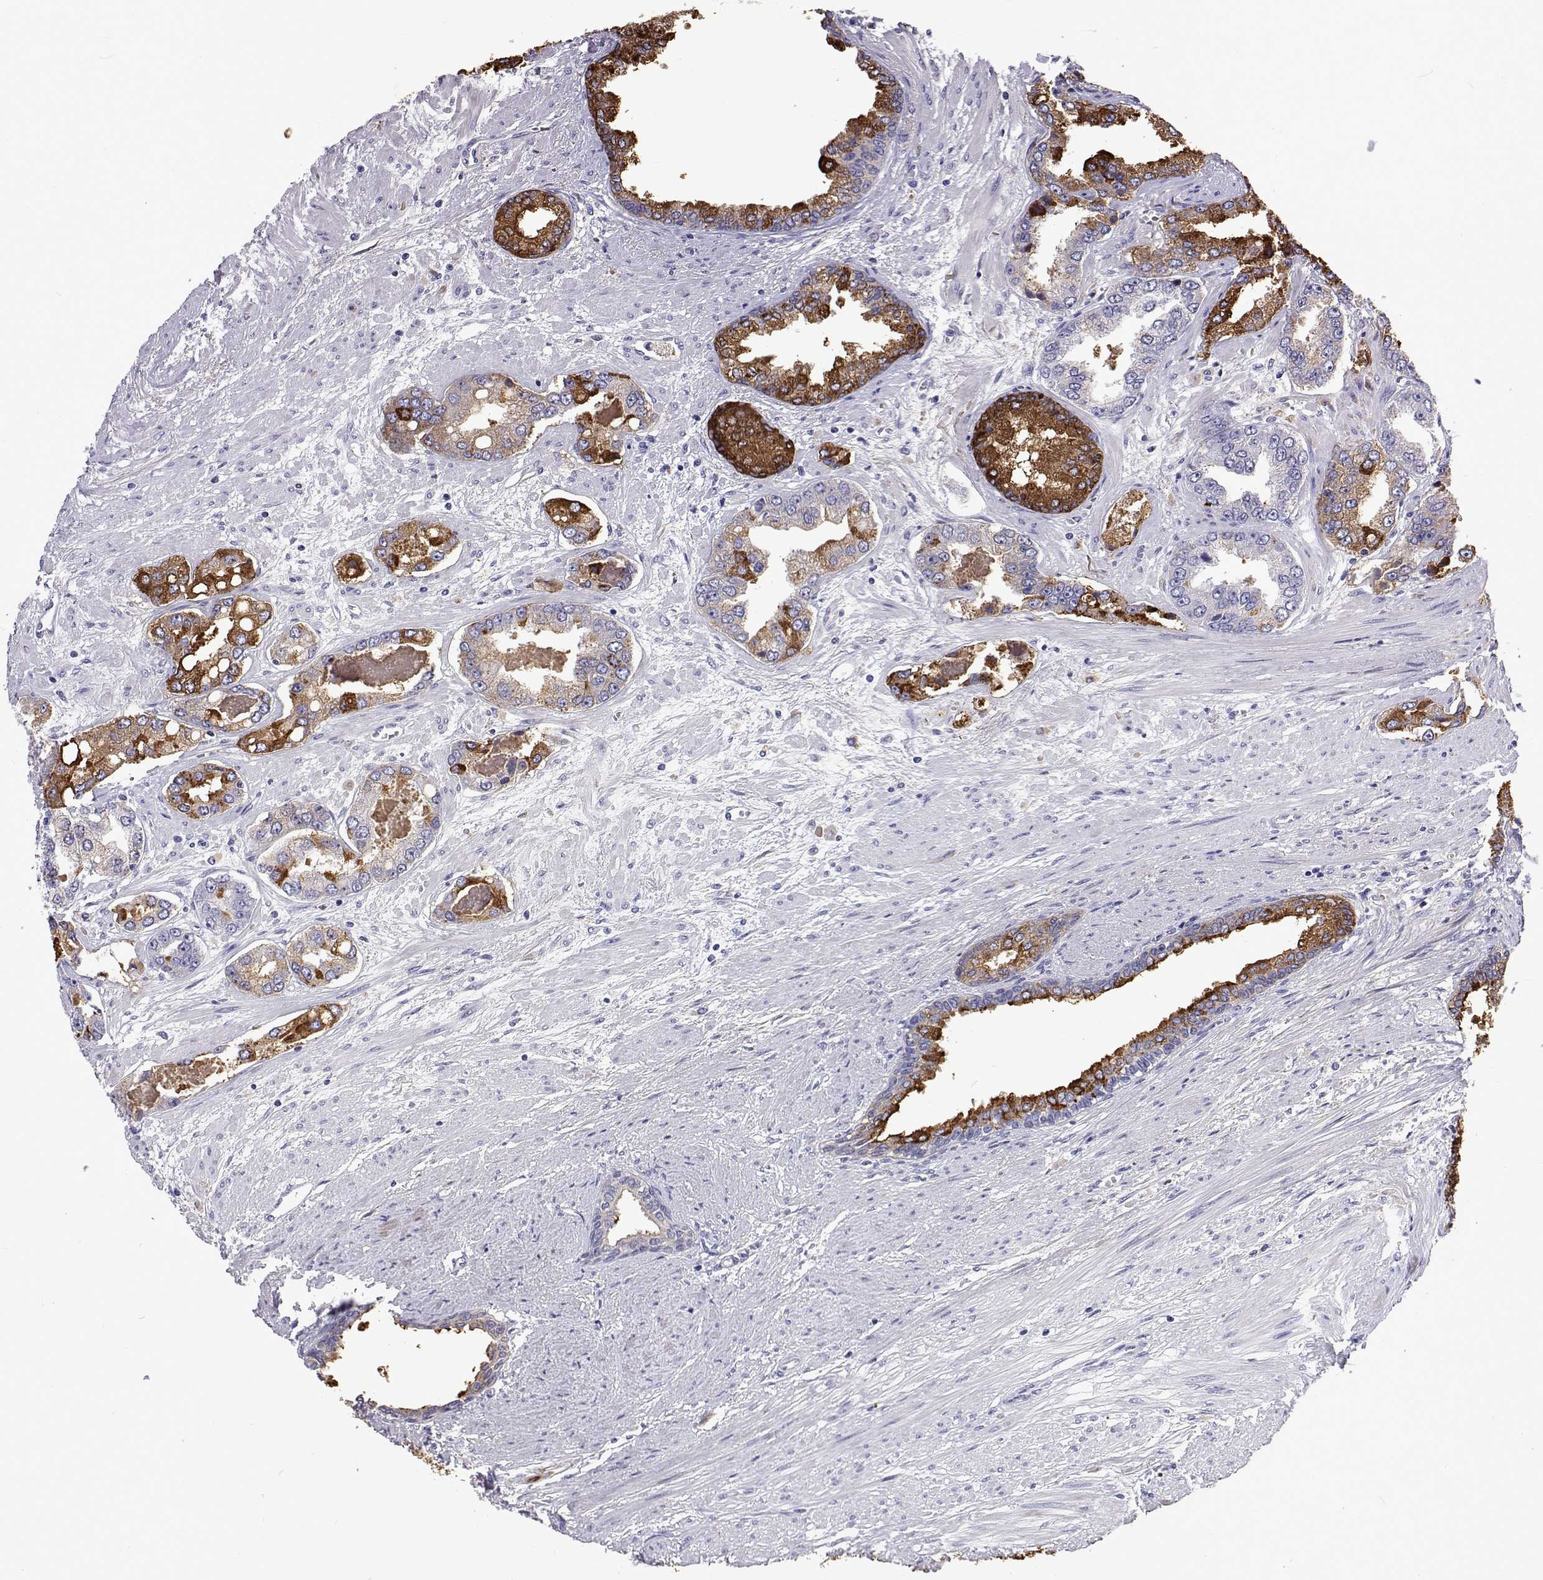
{"staining": {"intensity": "moderate", "quantity": "<25%", "location": "cytoplasmic/membranous"}, "tissue": "prostate cancer", "cell_type": "Tumor cells", "image_type": "cancer", "snomed": [{"axis": "morphology", "description": "Adenocarcinoma, Low grade"}, {"axis": "topography", "description": "Prostate"}], "caption": "Moderate cytoplasmic/membranous expression for a protein is appreciated in approximately <25% of tumor cells of prostate cancer (adenocarcinoma (low-grade)) using immunohistochemistry.", "gene": "UMODL1", "patient": {"sex": "male", "age": 60}}